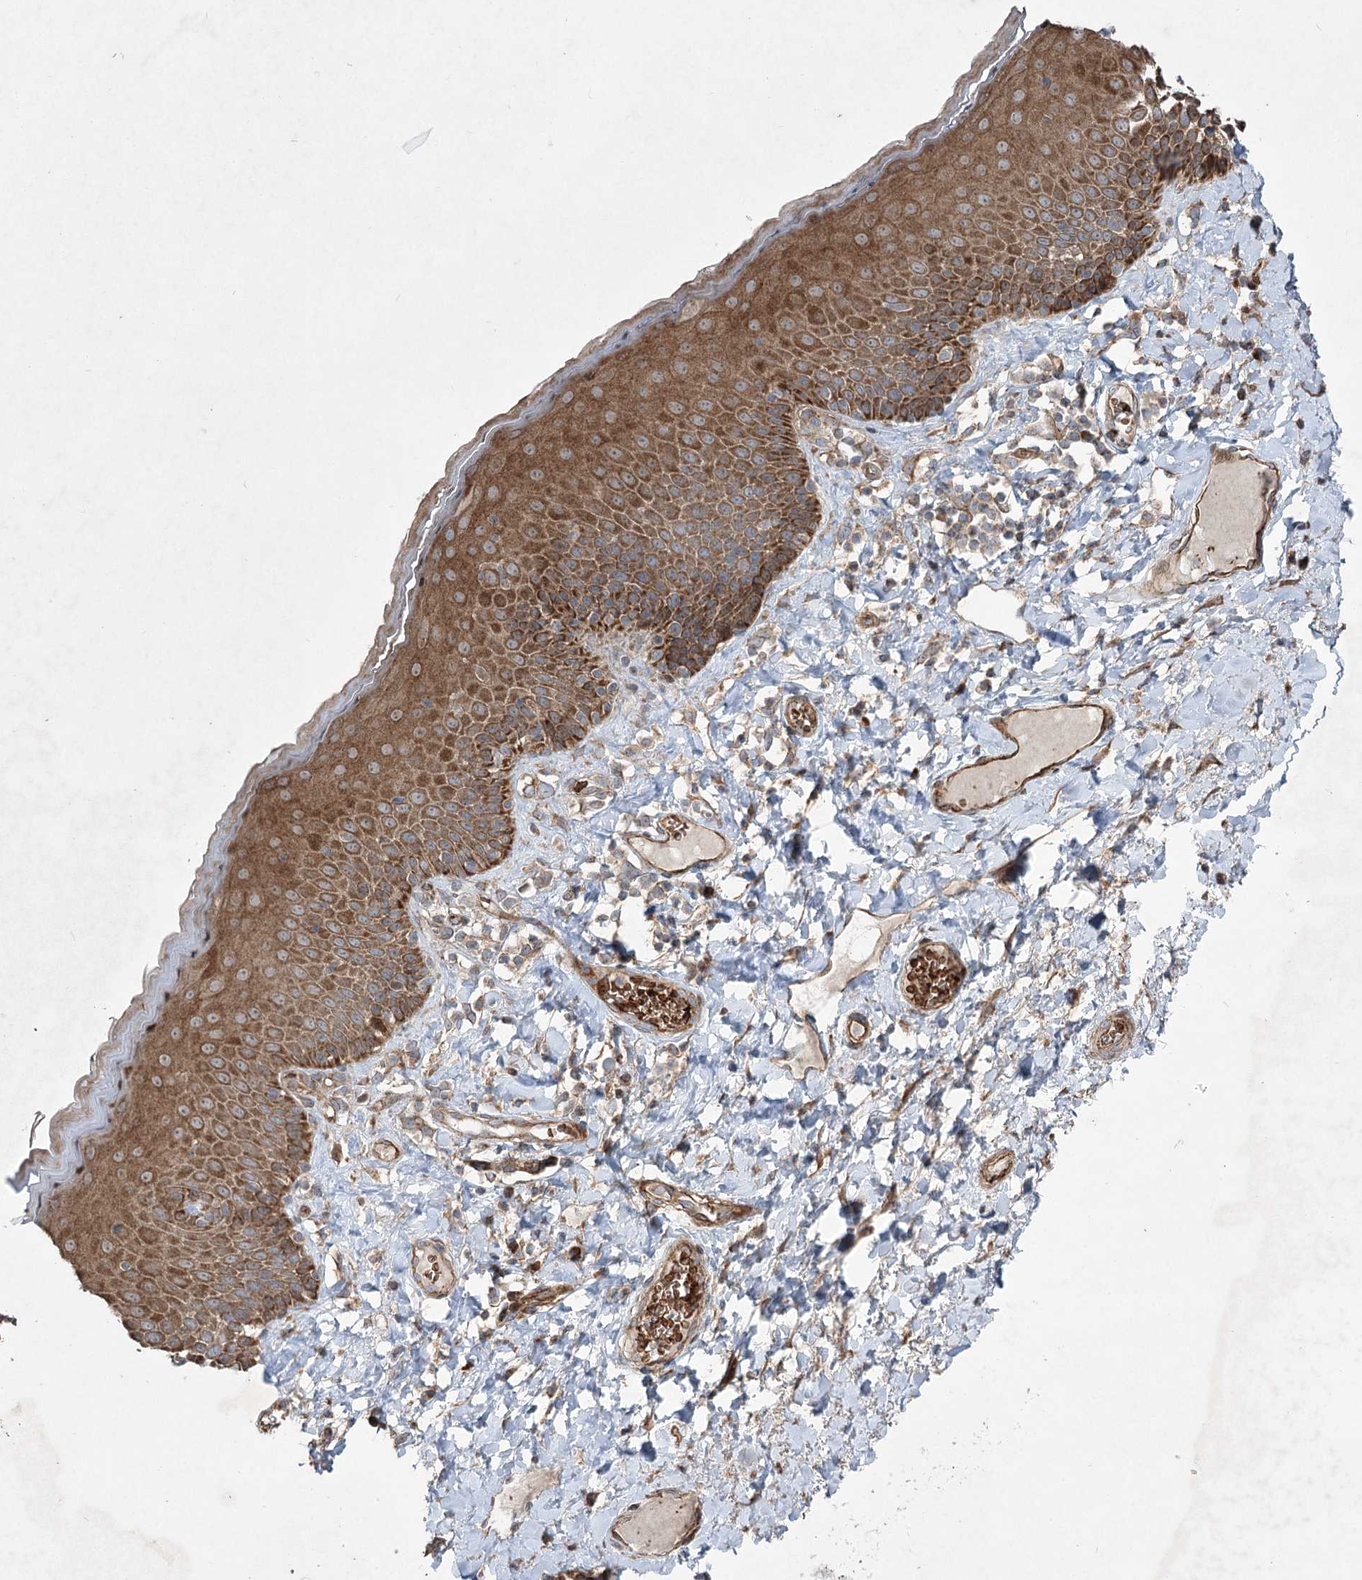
{"staining": {"intensity": "moderate", "quantity": ">75%", "location": "cytoplasmic/membranous"}, "tissue": "skin", "cell_type": "Epidermal cells", "image_type": "normal", "snomed": [{"axis": "morphology", "description": "Normal tissue, NOS"}, {"axis": "topography", "description": "Anal"}], "caption": "The immunohistochemical stain shows moderate cytoplasmic/membranous expression in epidermal cells of benign skin. (Stains: DAB in brown, nuclei in blue, Microscopy: brightfield microscopy at high magnification).", "gene": "SERINC5", "patient": {"sex": "male", "age": 69}}